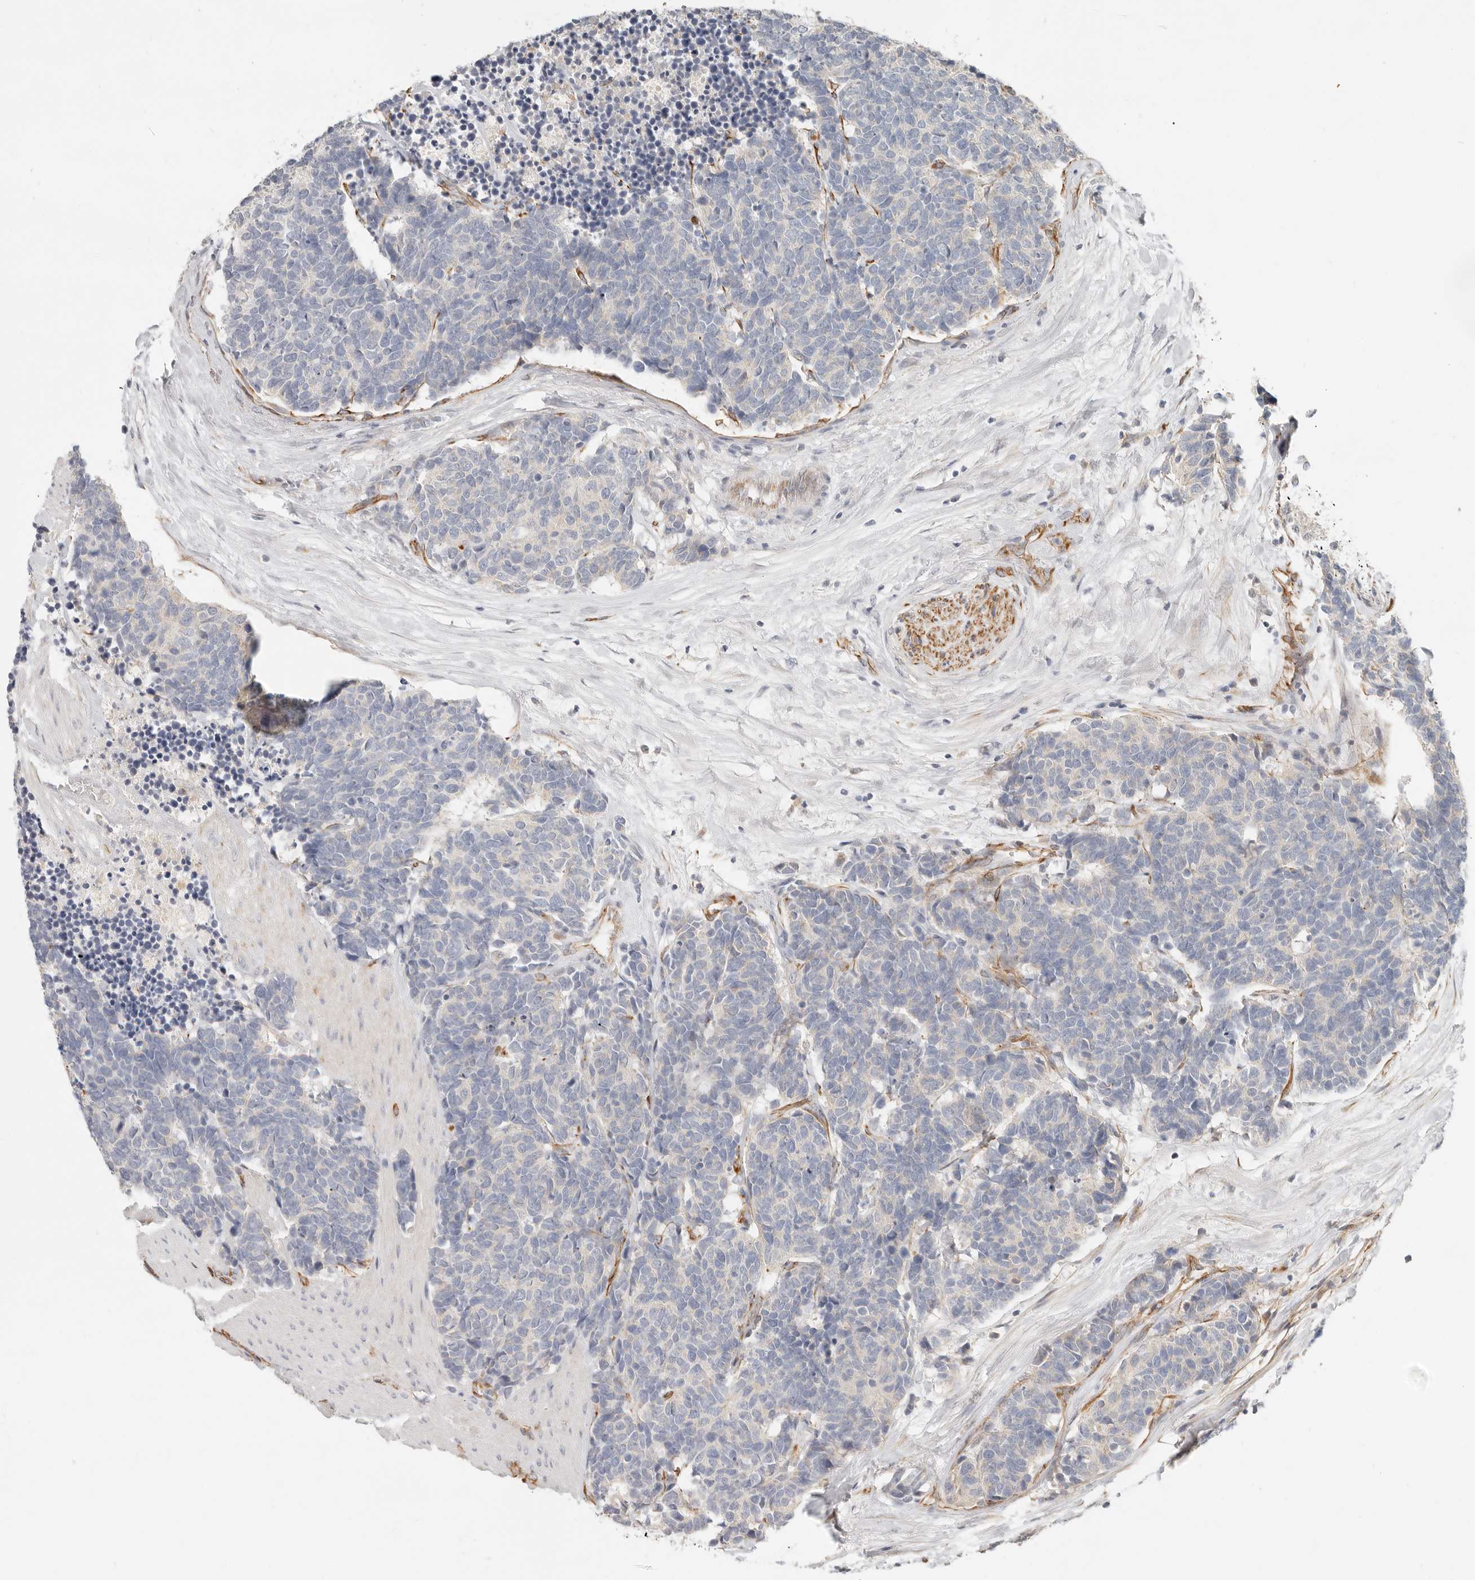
{"staining": {"intensity": "negative", "quantity": "none", "location": "none"}, "tissue": "carcinoid", "cell_type": "Tumor cells", "image_type": "cancer", "snomed": [{"axis": "morphology", "description": "Carcinoma, NOS"}, {"axis": "morphology", "description": "Carcinoid, malignant, NOS"}, {"axis": "topography", "description": "Urinary bladder"}], "caption": "A histopathology image of human malignant carcinoid is negative for staining in tumor cells. (DAB IHC visualized using brightfield microscopy, high magnification).", "gene": "SPRING1", "patient": {"sex": "male", "age": 57}}